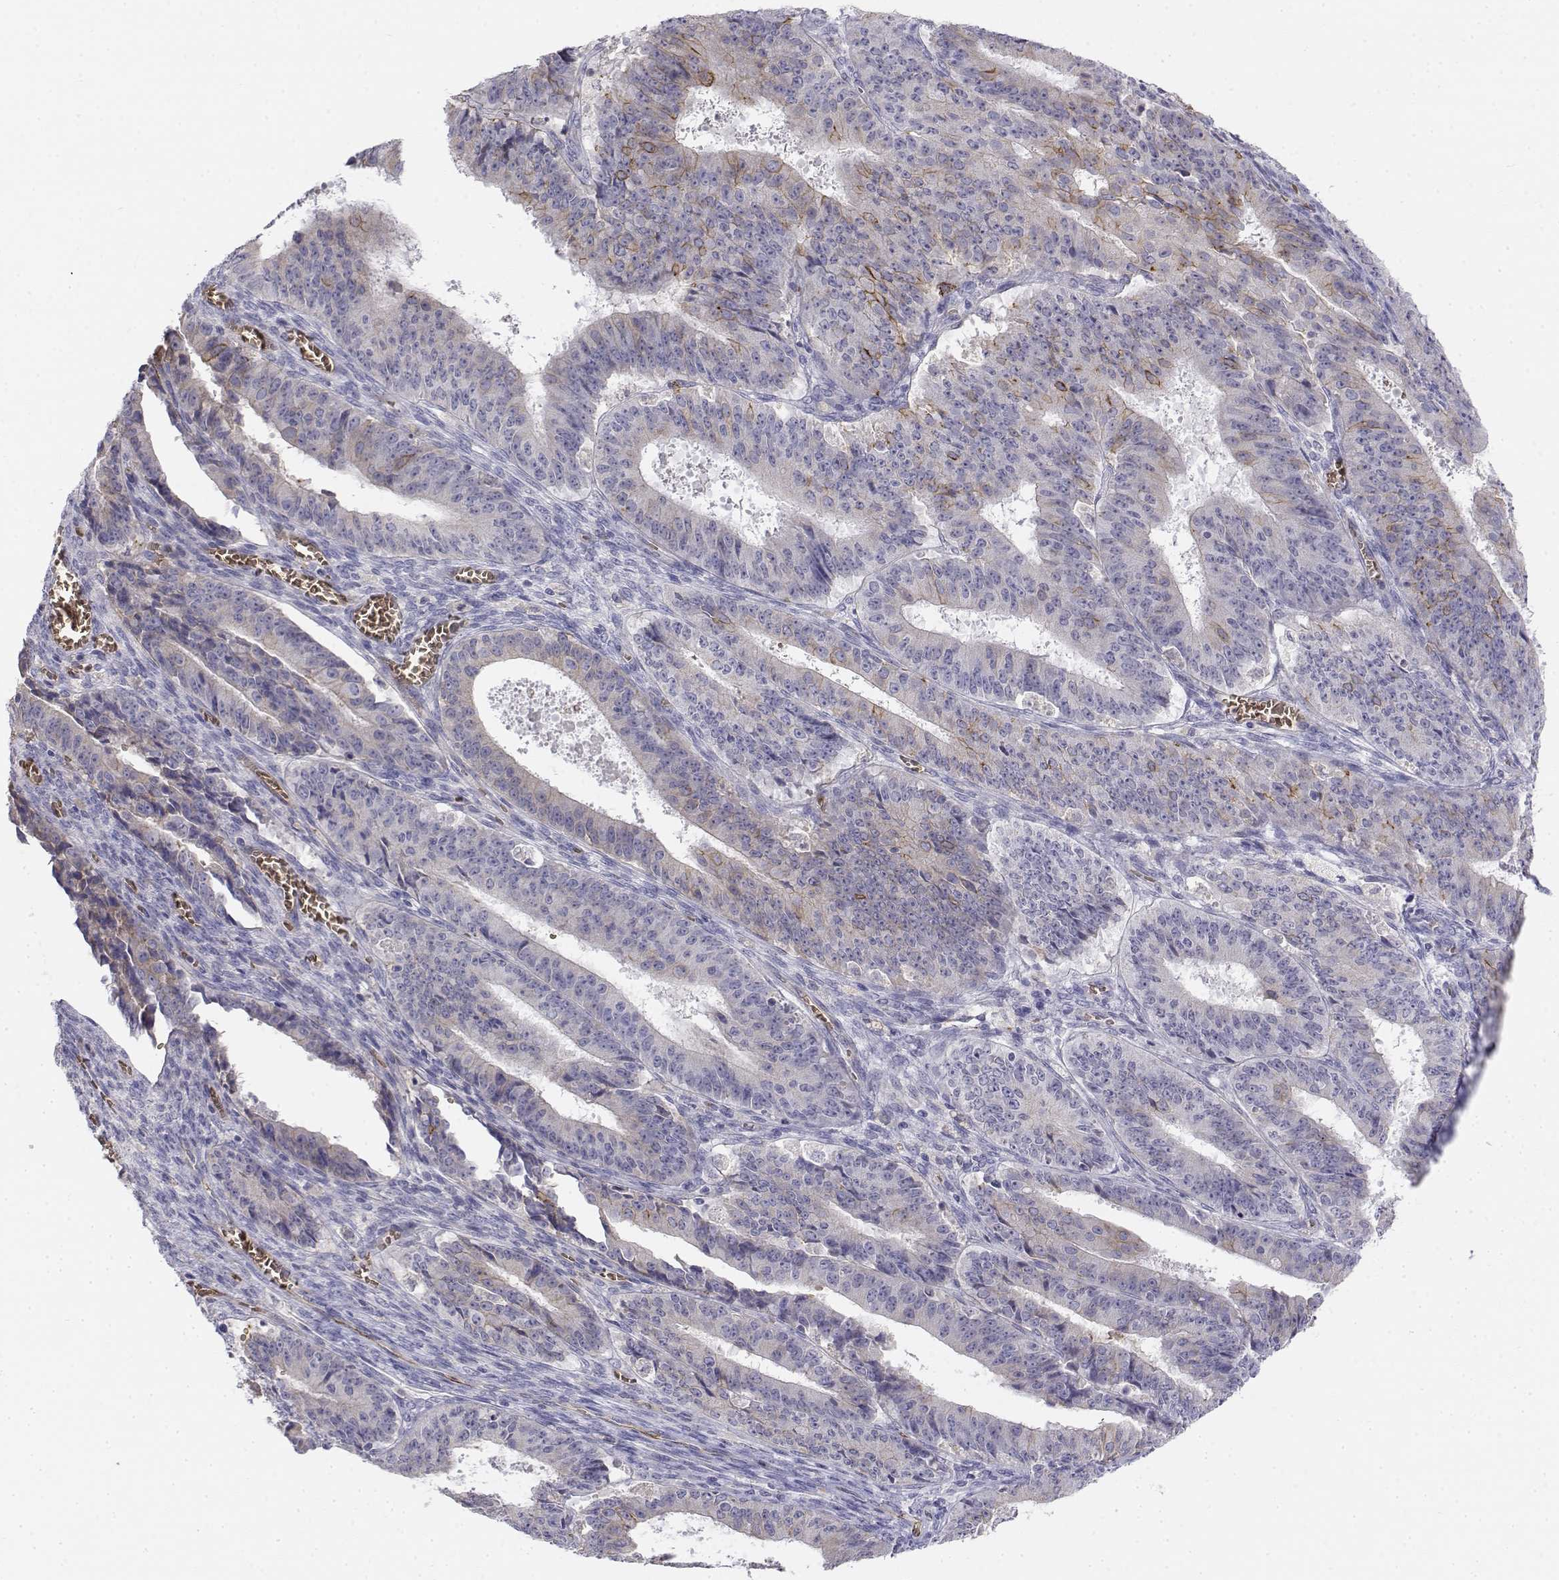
{"staining": {"intensity": "negative", "quantity": "none", "location": "none"}, "tissue": "ovarian cancer", "cell_type": "Tumor cells", "image_type": "cancer", "snomed": [{"axis": "morphology", "description": "Carcinoma, endometroid"}, {"axis": "topography", "description": "Ovary"}], "caption": "Histopathology image shows no protein staining in tumor cells of ovarian endometroid carcinoma tissue.", "gene": "CADM1", "patient": {"sex": "female", "age": 42}}